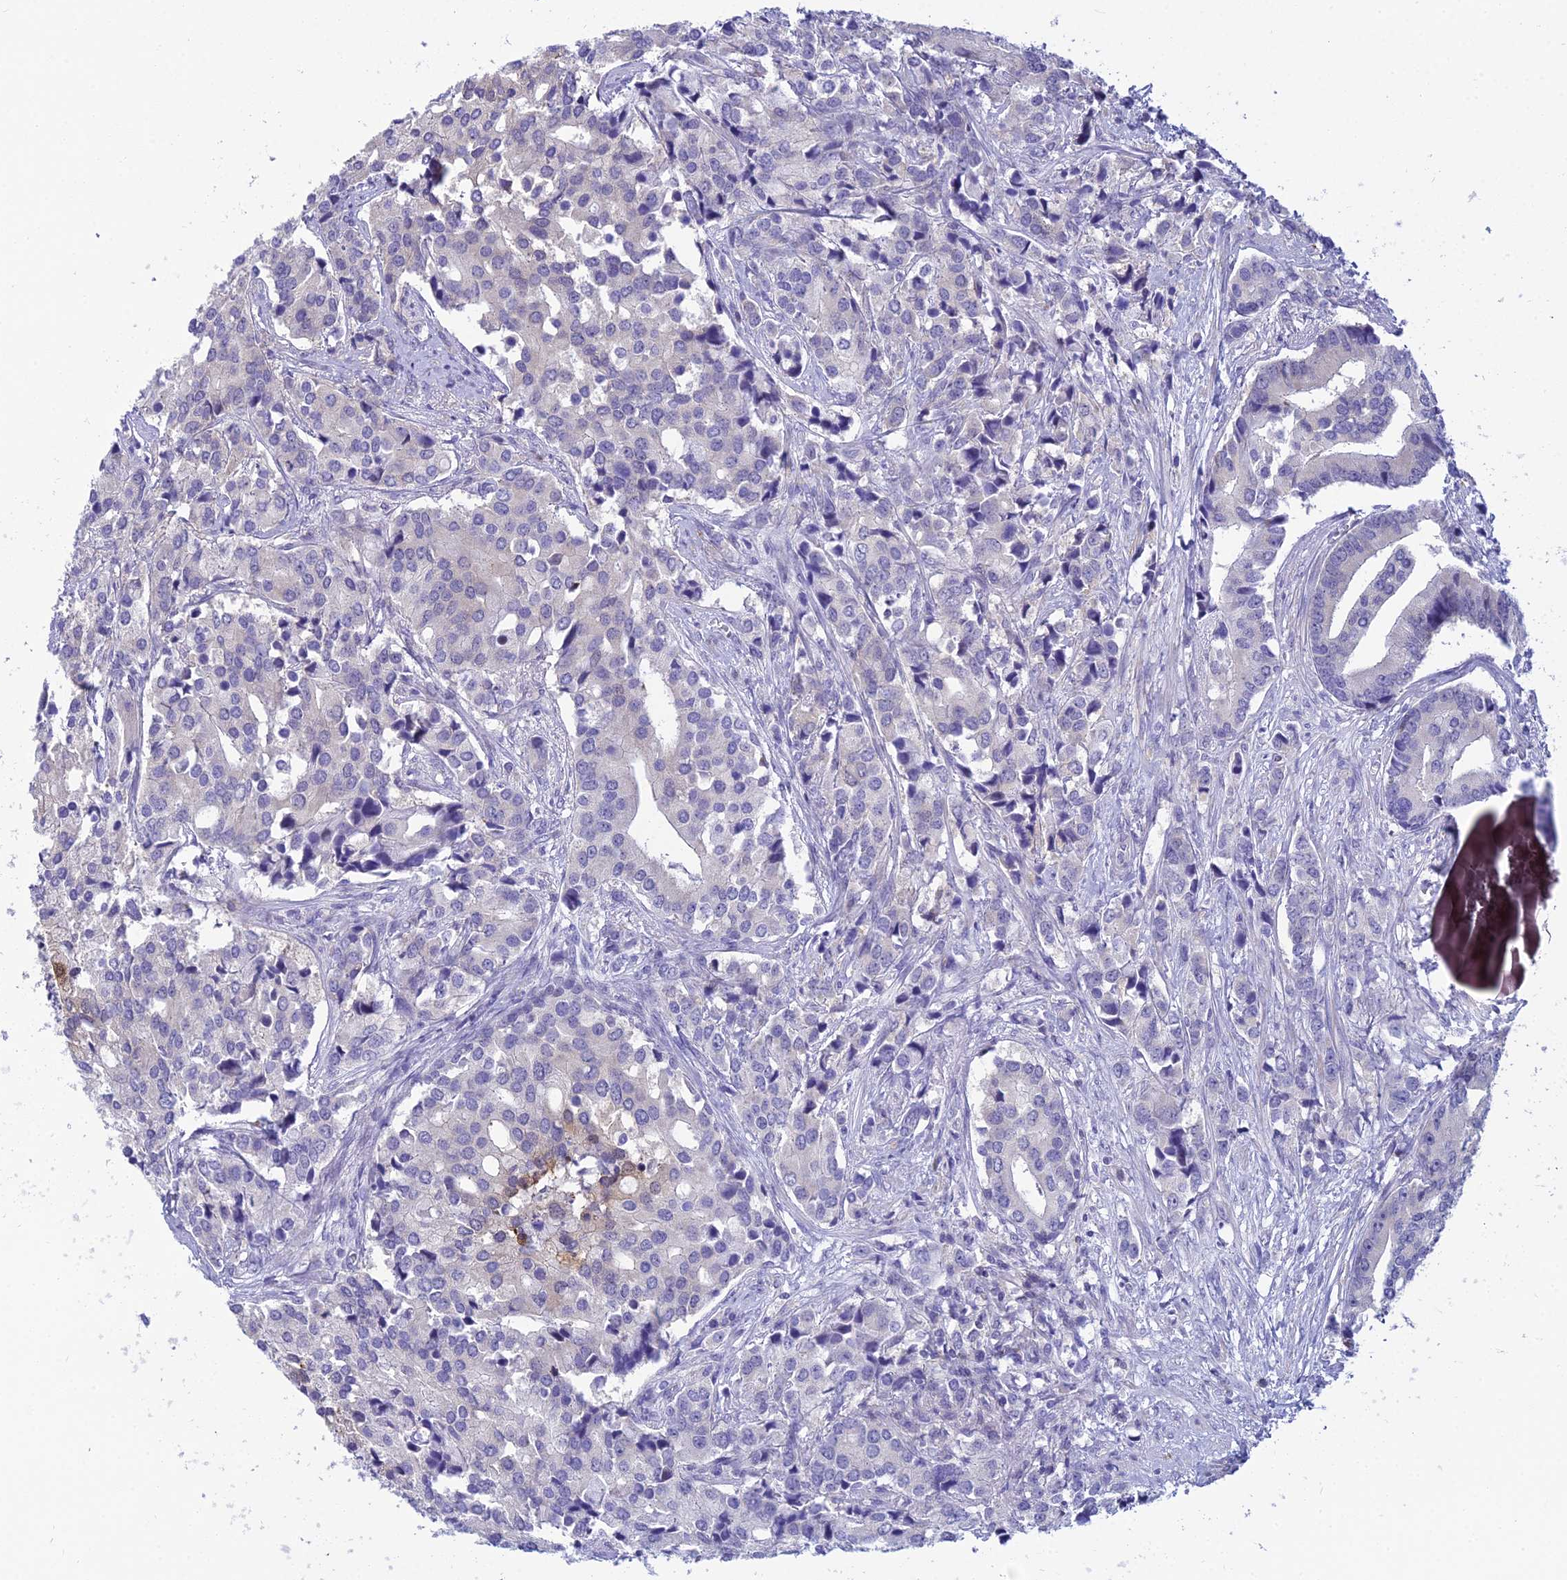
{"staining": {"intensity": "negative", "quantity": "none", "location": "none"}, "tissue": "prostate cancer", "cell_type": "Tumor cells", "image_type": "cancer", "snomed": [{"axis": "morphology", "description": "Adenocarcinoma, High grade"}, {"axis": "topography", "description": "Prostate"}], "caption": "IHC of human high-grade adenocarcinoma (prostate) displays no expression in tumor cells.", "gene": "ZMIZ1", "patient": {"sex": "male", "age": 62}}